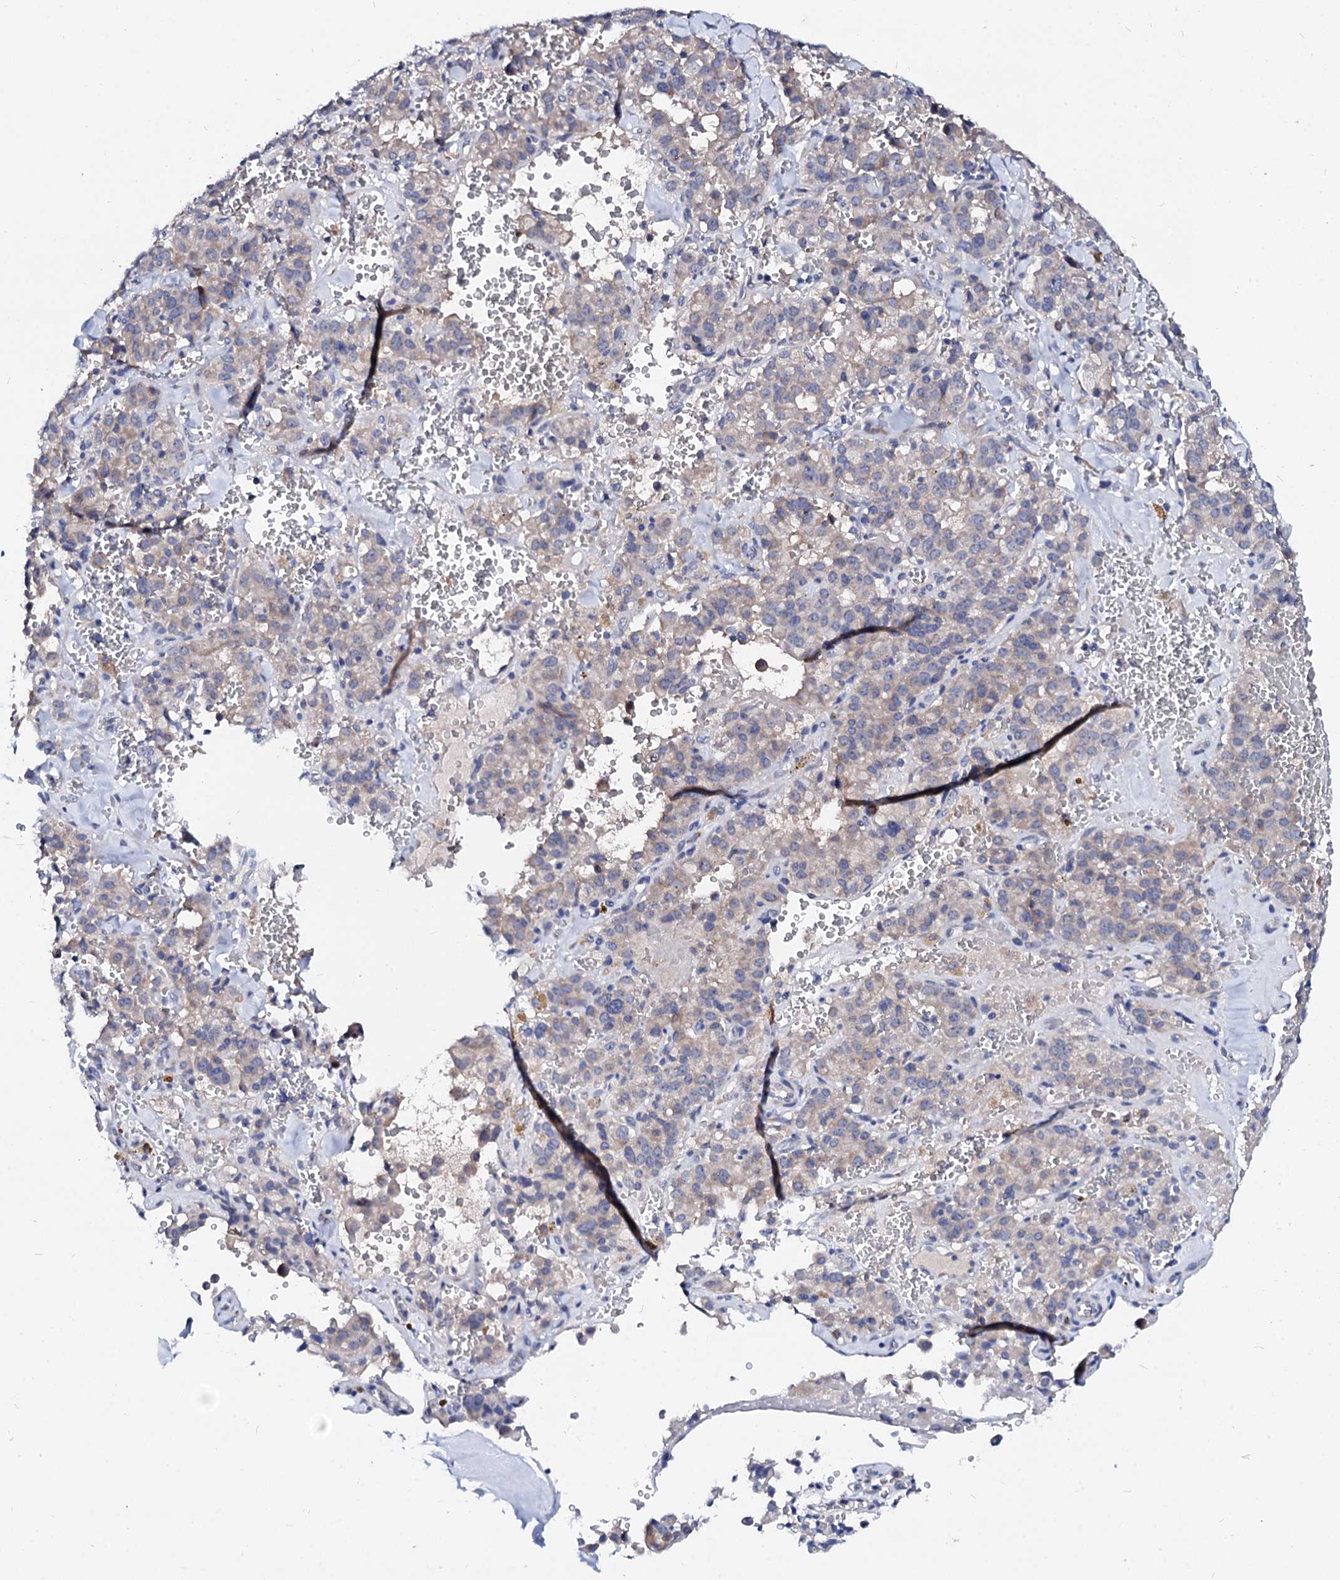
{"staining": {"intensity": "negative", "quantity": "none", "location": "none"}, "tissue": "pancreatic cancer", "cell_type": "Tumor cells", "image_type": "cancer", "snomed": [{"axis": "morphology", "description": "Adenocarcinoma, NOS"}, {"axis": "topography", "description": "Pancreas"}], "caption": "Immunohistochemical staining of human pancreatic cancer displays no significant positivity in tumor cells.", "gene": "BTBD16", "patient": {"sex": "male", "age": 65}}